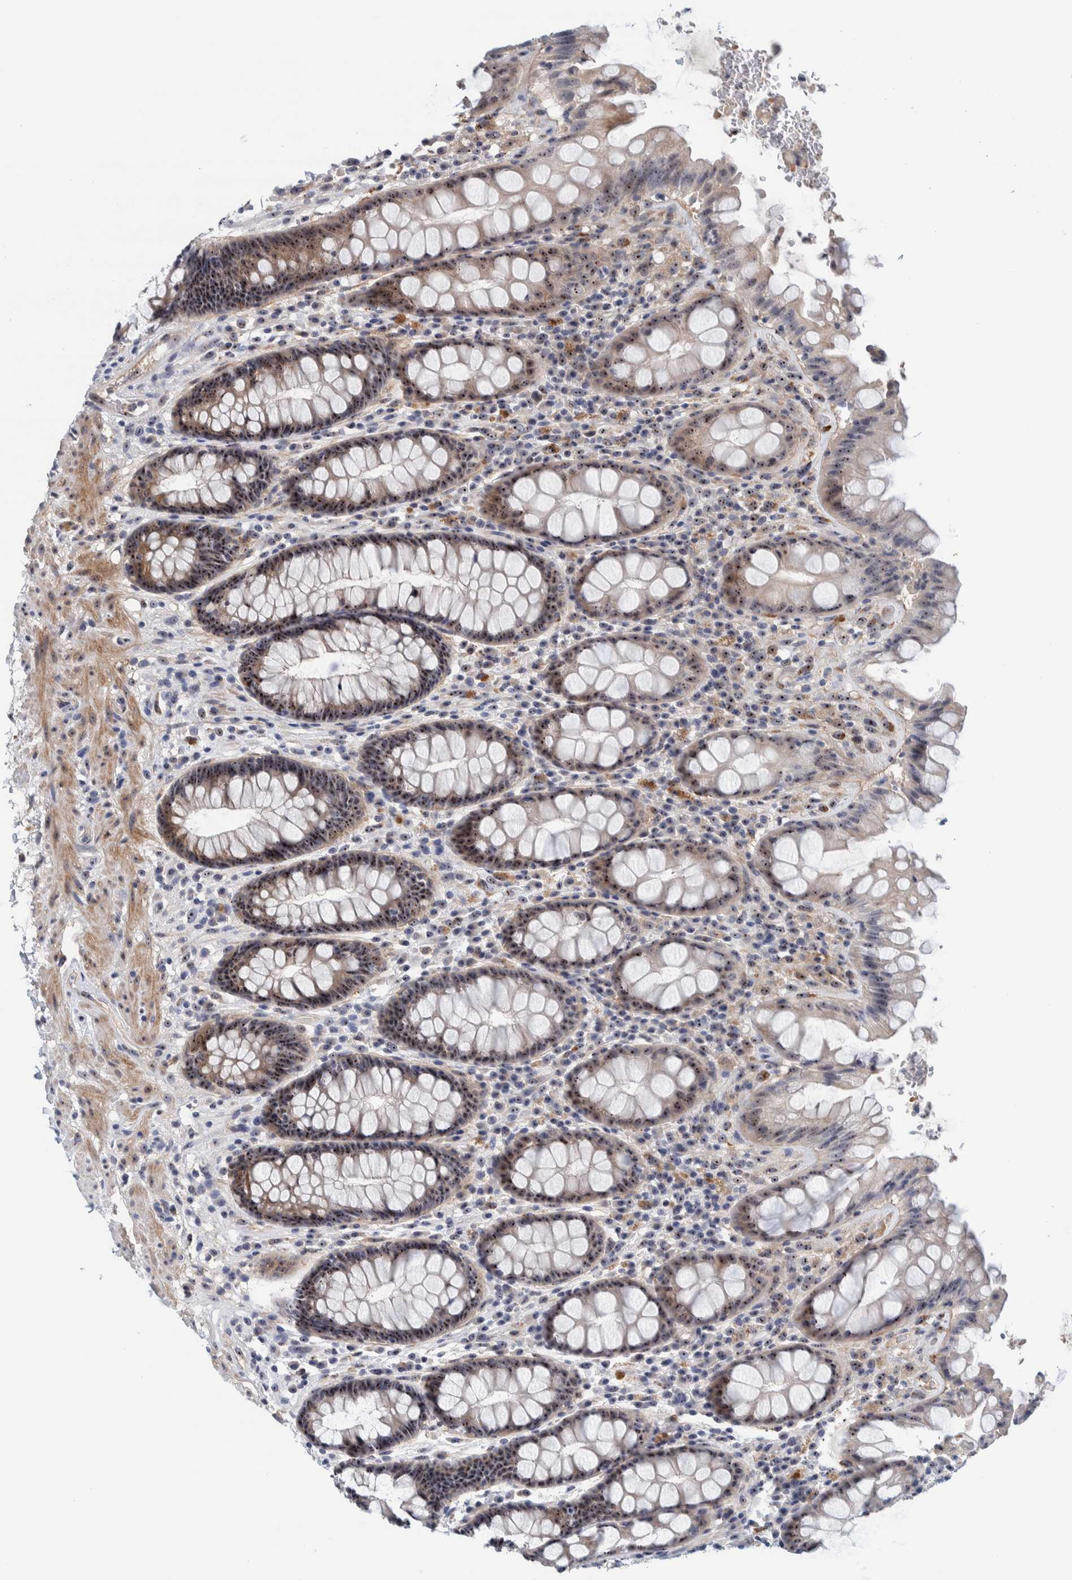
{"staining": {"intensity": "strong", "quantity": ">75%", "location": "nuclear"}, "tissue": "rectum", "cell_type": "Glandular cells", "image_type": "normal", "snomed": [{"axis": "morphology", "description": "Normal tissue, NOS"}, {"axis": "topography", "description": "Rectum"}], "caption": "Approximately >75% of glandular cells in normal rectum display strong nuclear protein staining as visualized by brown immunohistochemical staining.", "gene": "NOL11", "patient": {"sex": "male", "age": 64}}